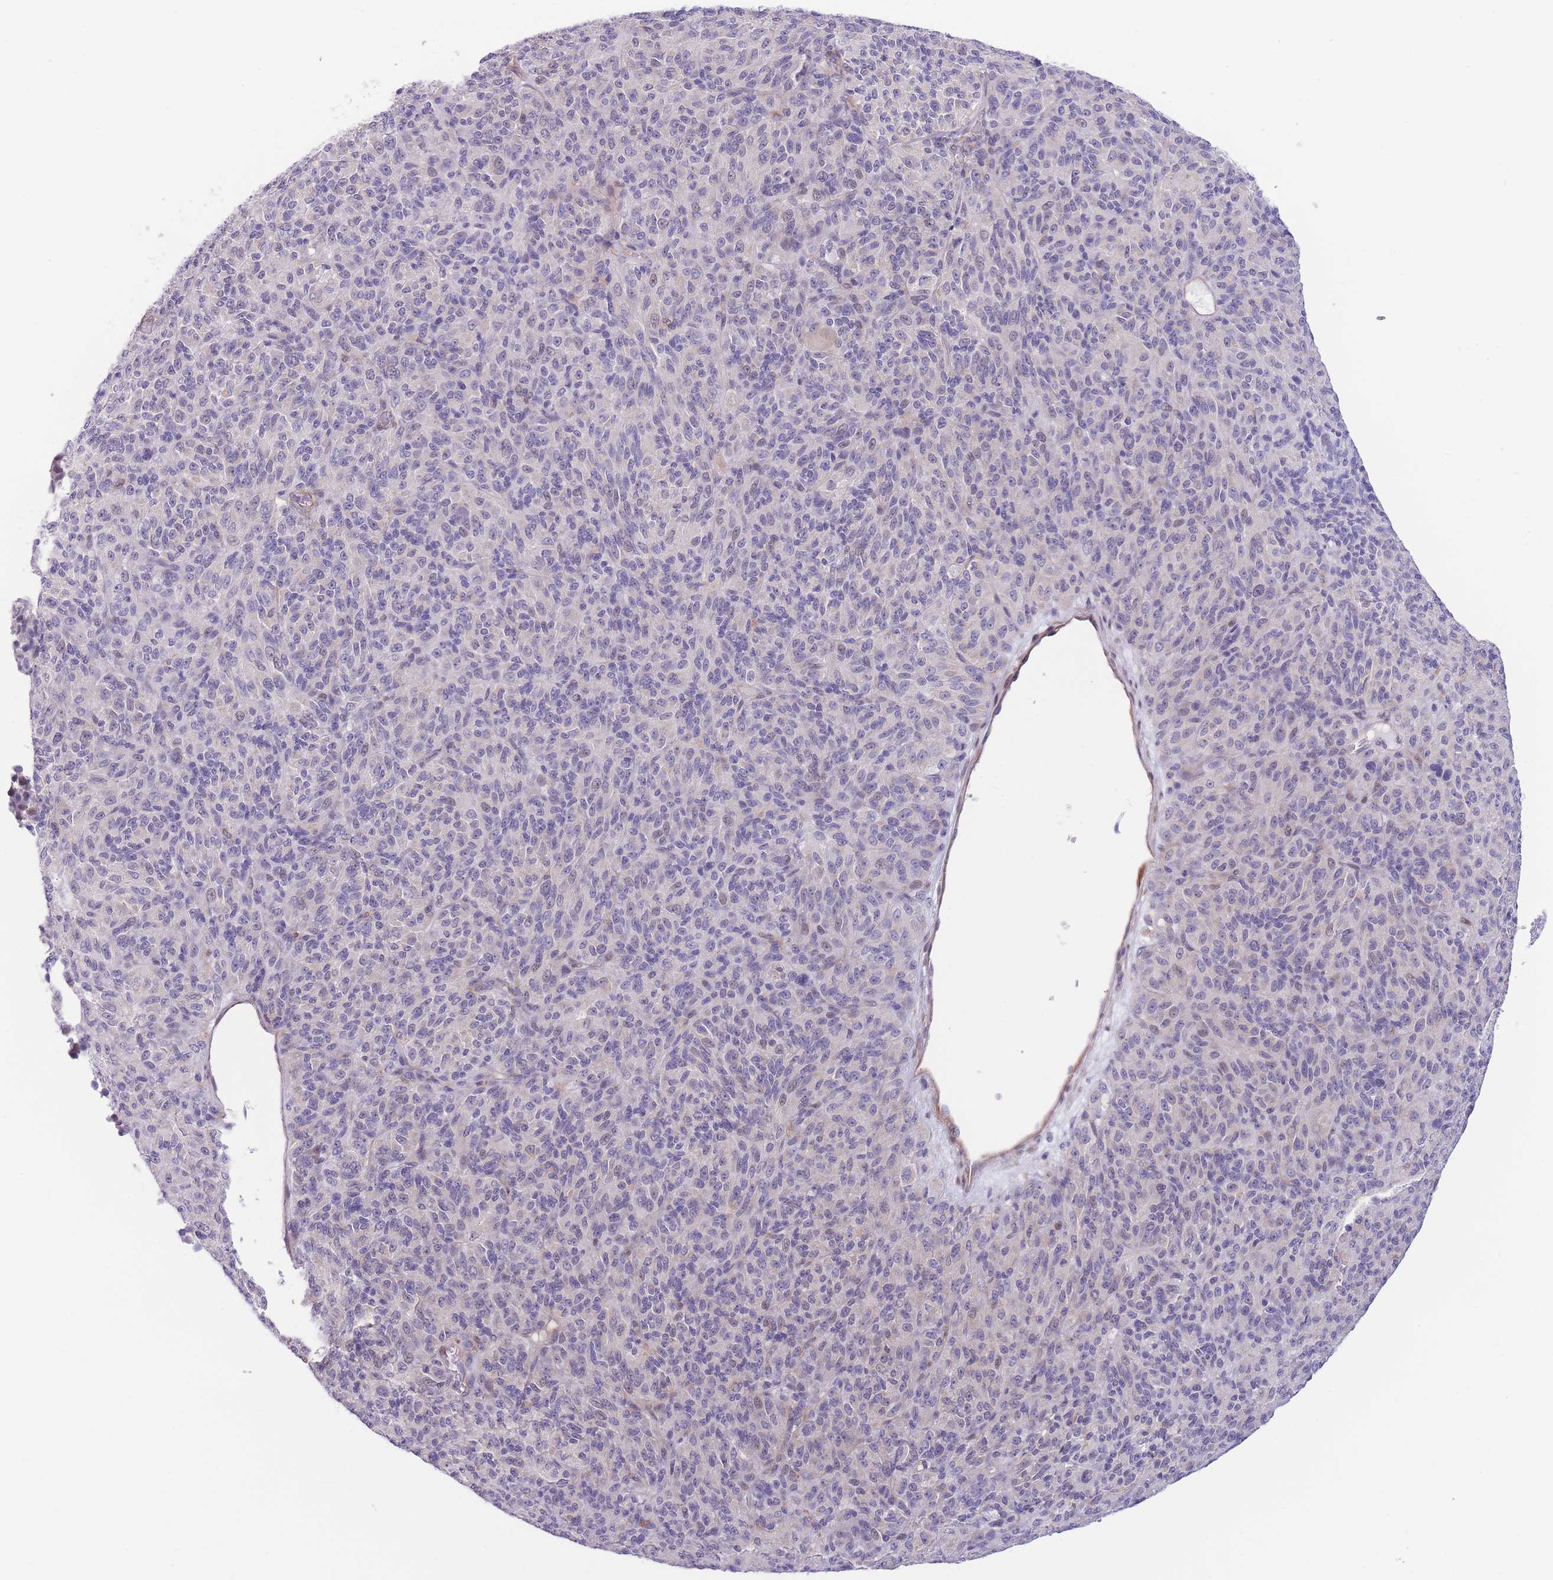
{"staining": {"intensity": "negative", "quantity": "none", "location": "none"}, "tissue": "melanoma", "cell_type": "Tumor cells", "image_type": "cancer", "snomed": [{"axis": "morphology", "description": "Malignant melanoma, Metastatic site"}, {"axis": "topography", "description": "Brain"}], "caption": "IHC micrograph of neoplastic tissue: human melanoma stained with DAB reveals no significant protein staining in tumor cells. Nuclei are stained in blue.", "gene": "C9orf152", "patient": {"sex": "female", "age": 56}}